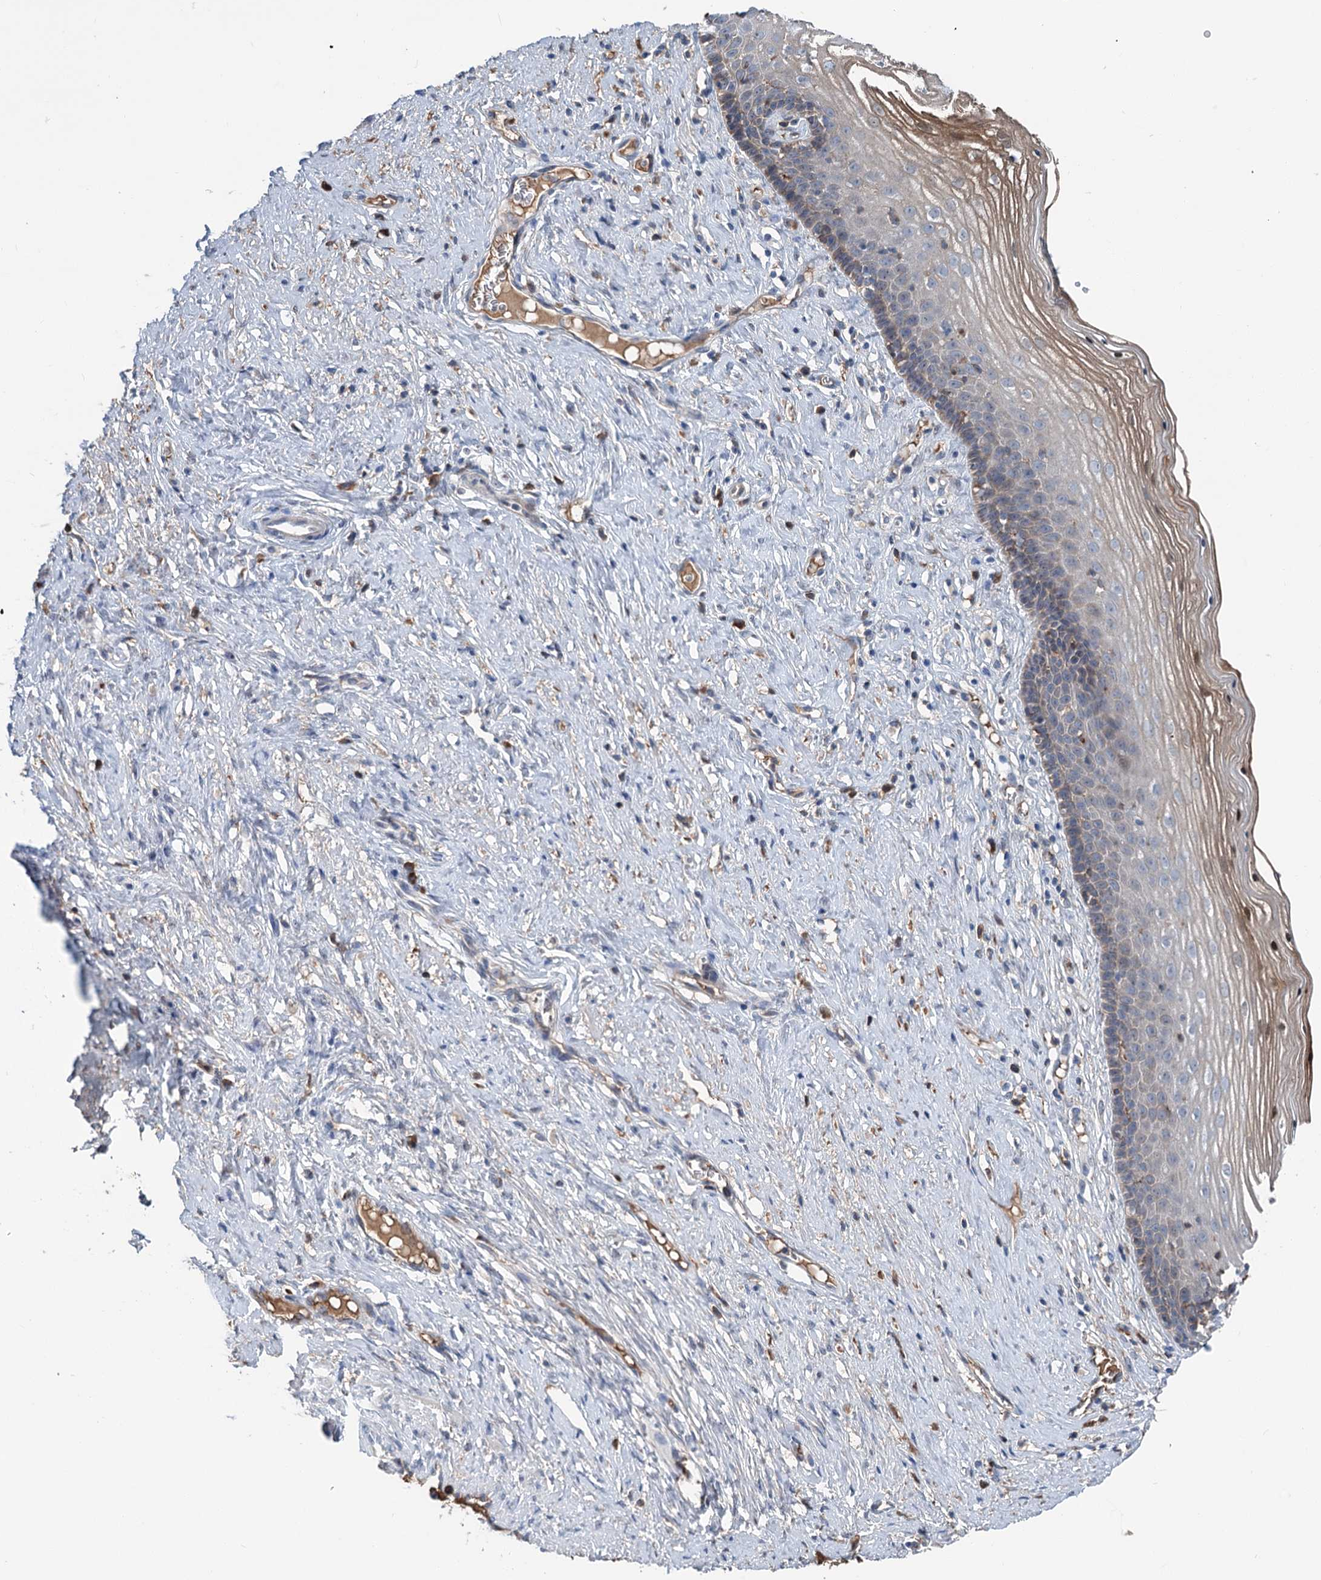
{"staining": {"intensity": "negative", "quantity": "none", "location": "none"}, "tissue": "cervix", "cell_type": "Glandular cells", "image_type": "normal", "snomed": [{"axis": "morphology", "description": "Normal tissue, NOS"}, {"axis": "topography", "description": "Cervix"}], "caption": "This is an IHC micrograph of benign cervix. There is no expression in glandular cells.", "gene": "LPIN1", "patient": {"sex": "female", "age": 42}}